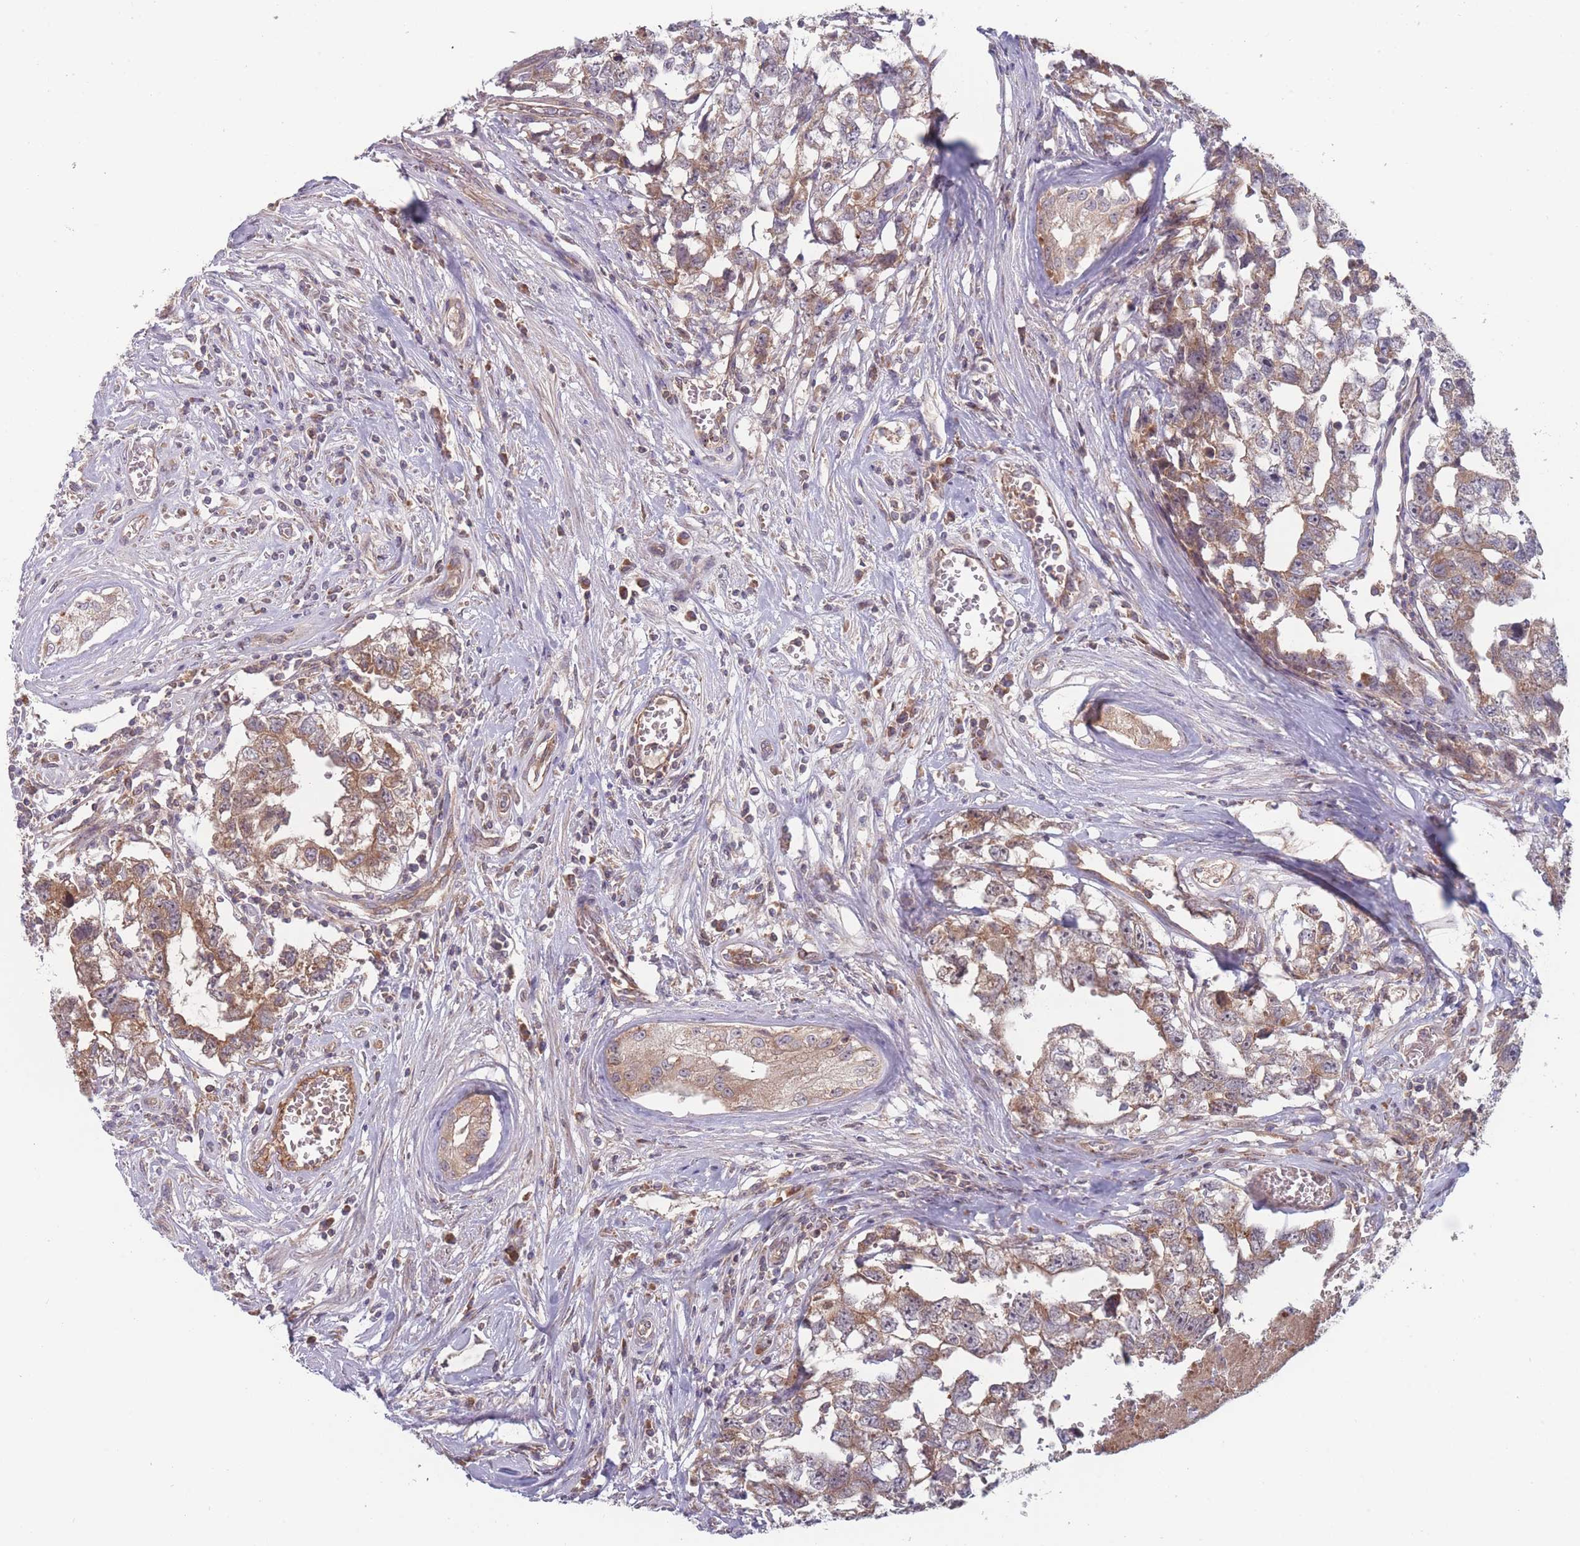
{"staining": {"intensity": "moderate", "quantity": "25%-75%", "location": "cytoplasmic/membranous"}, "tissue": "testis cancer", "cell_type": "Tumor cells", "image_type": "cancer", "snomed": [{"axis": "morphology", "description": "Carcinoma, Embryonal, NOS"}, {"axis": "topography", "description": "Testis"}], "caption": "DAB (3,3'-diaminobenzidine) immunohistochemical staining of testis cancer (embryonal carcinoma) reveals moderate cytoplasmic/membranous protein expression in about 25%-75% of tumor cells.", "gene": "ATP5MG", "patient": {"sex": "male", "age": 22}}